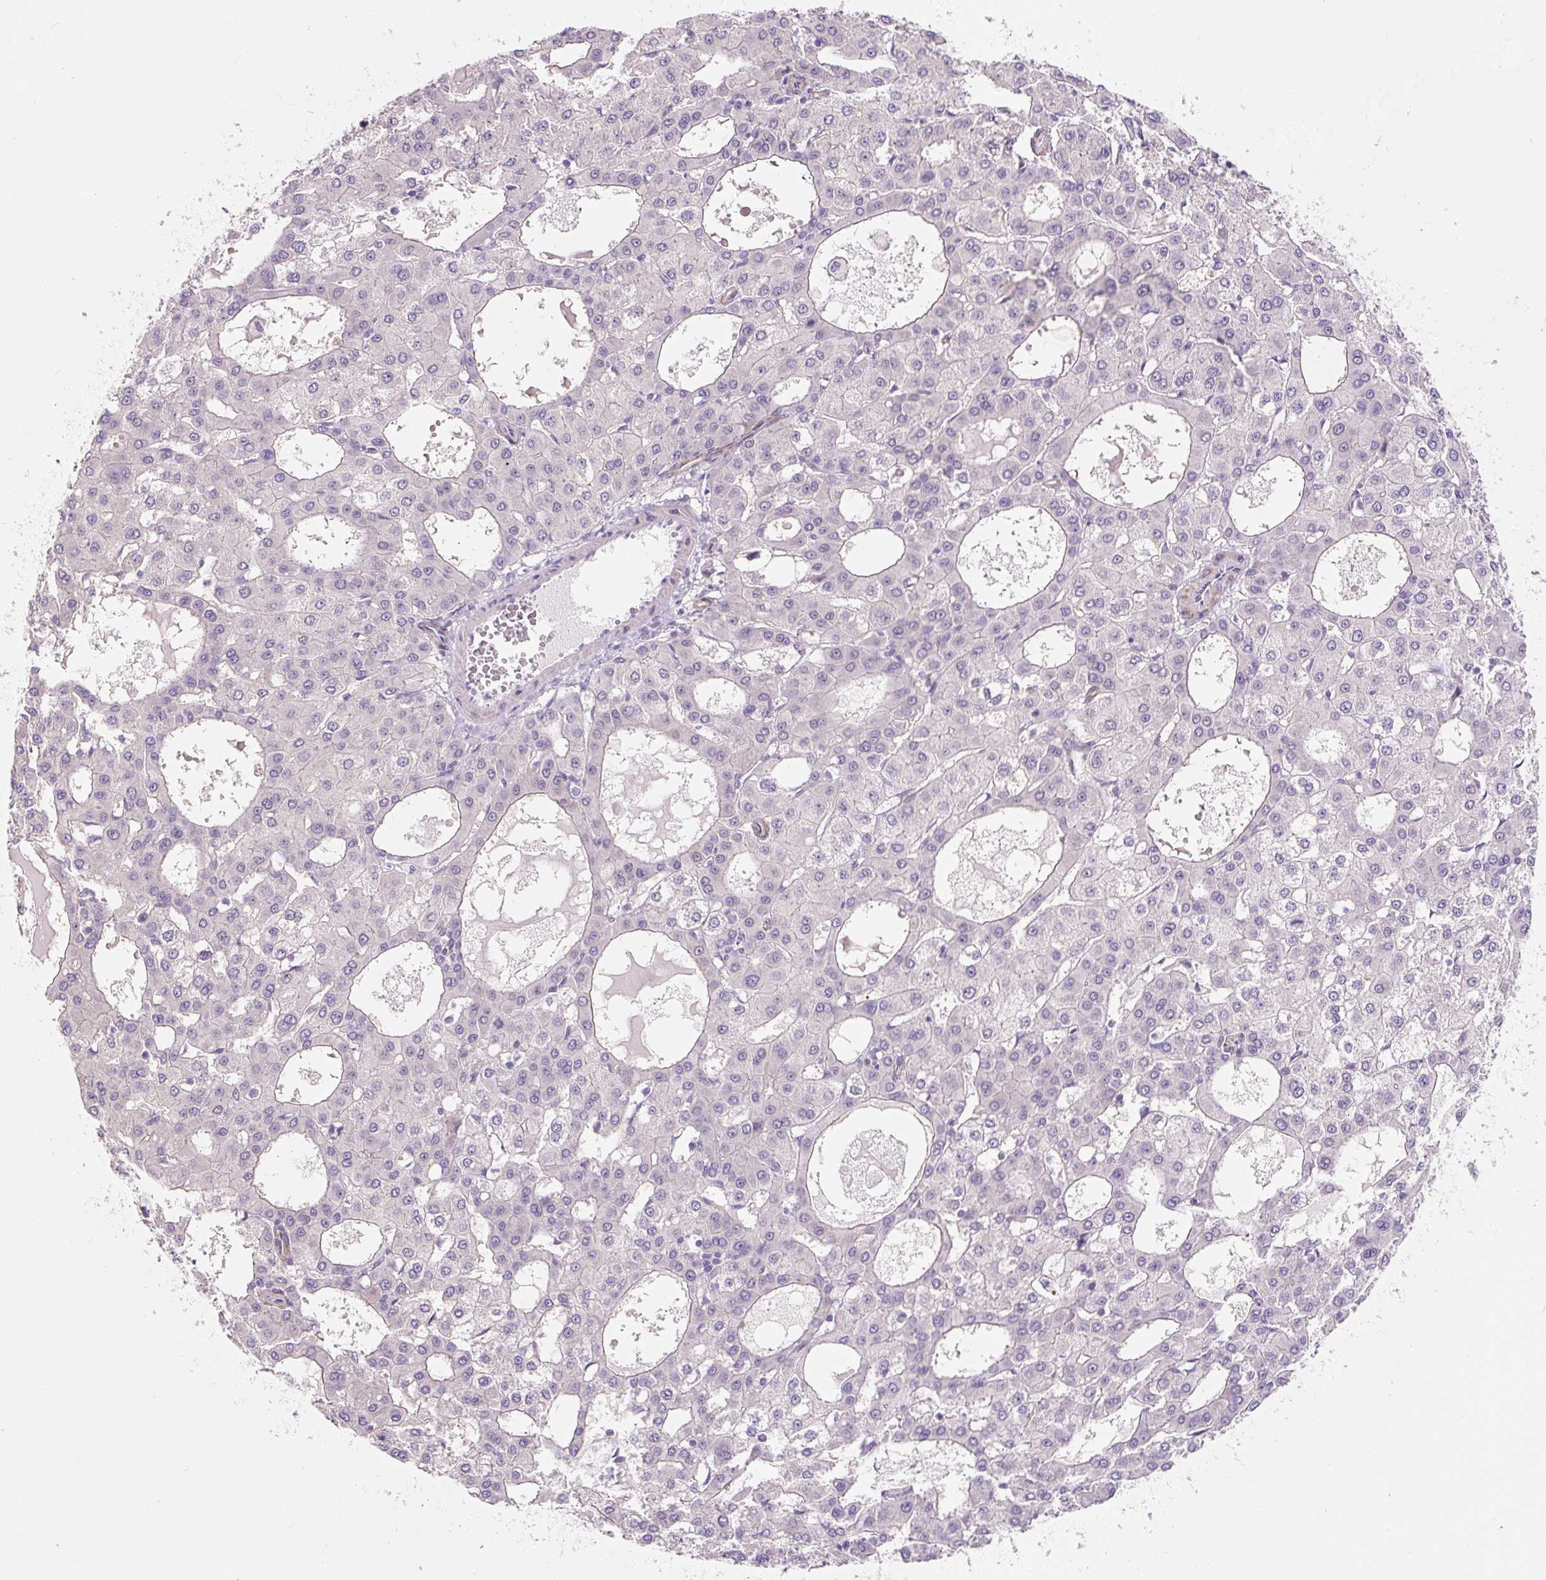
{"staining": {"intensity": "negative", "quantity": "none", "location": "none"}, "tissue": "liver cancer", "cell_type": "Tumor cells", "image_type": "cancer", "snomed": [{"axis": "morphology", "description": "Carcinoma, Hepatocellular, NOS"}, {"axis": "topography", "description": "Liver"}], "caption": "A histopathology image of hepatocellular carcinoma (liver) stained for a protein reveals no brown staining in tumor cells.", "gene": "CCL25", "patient": {"sex": "male", "age": 47}}